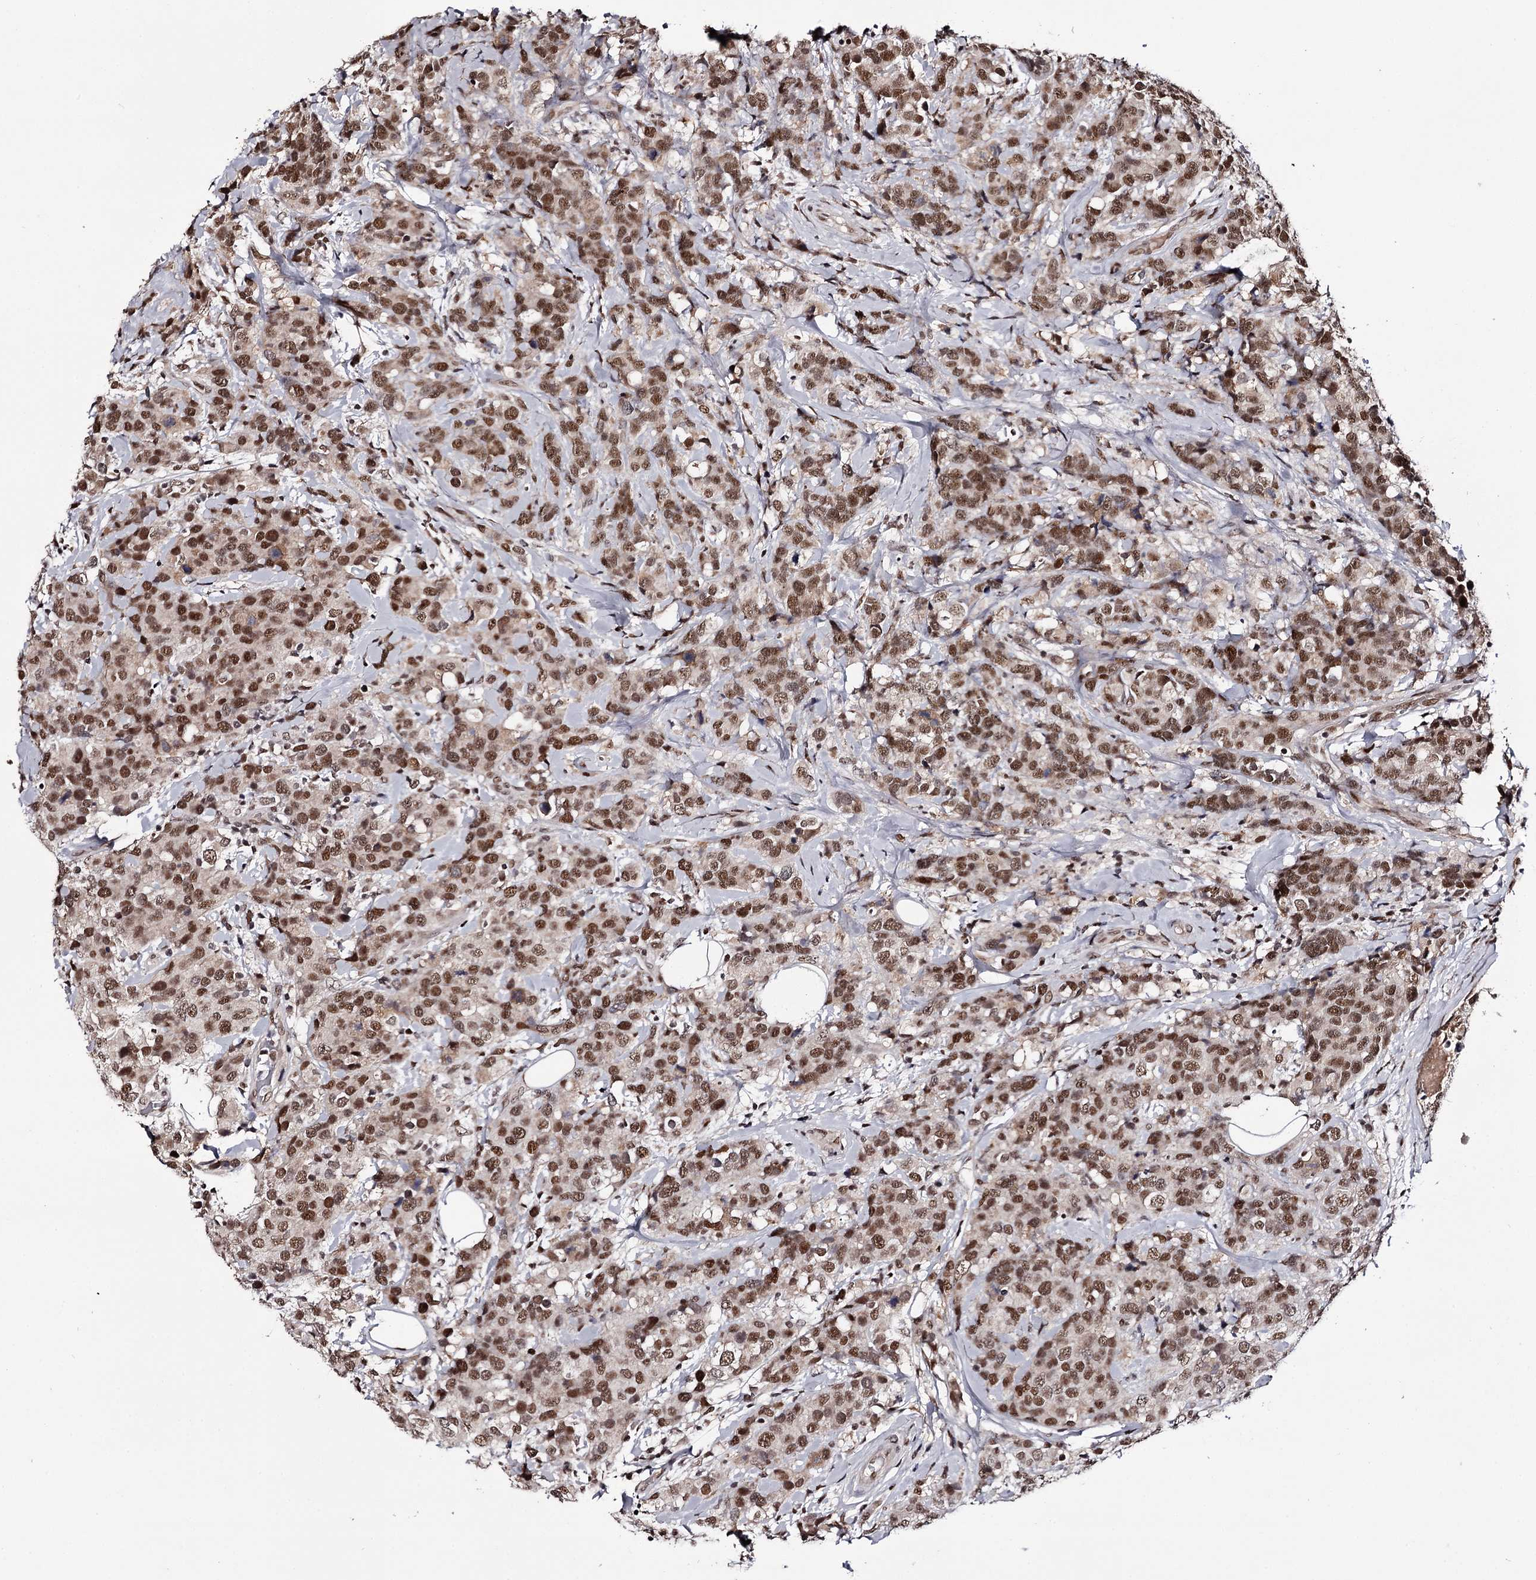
{"staining": {"intensity": "moderate", "quantity": ">75%", "location": "nuclear"}, "tissue": "breast cancer", "cell_type": "Tumor cells", "image_type": "cancer", "snomed": [{"axis": "morphology", "description": "Lobular carcinoma"}, {"axis": "topography", "description": "Breast"}], "caption": "IHC of human lobular carcinoma (breast) exhibits medium levels of moderate nuclear positivity in about >75% of tumor cells.", "gene": "TTC33", "patient": {"sex": "female", "age": 59}}